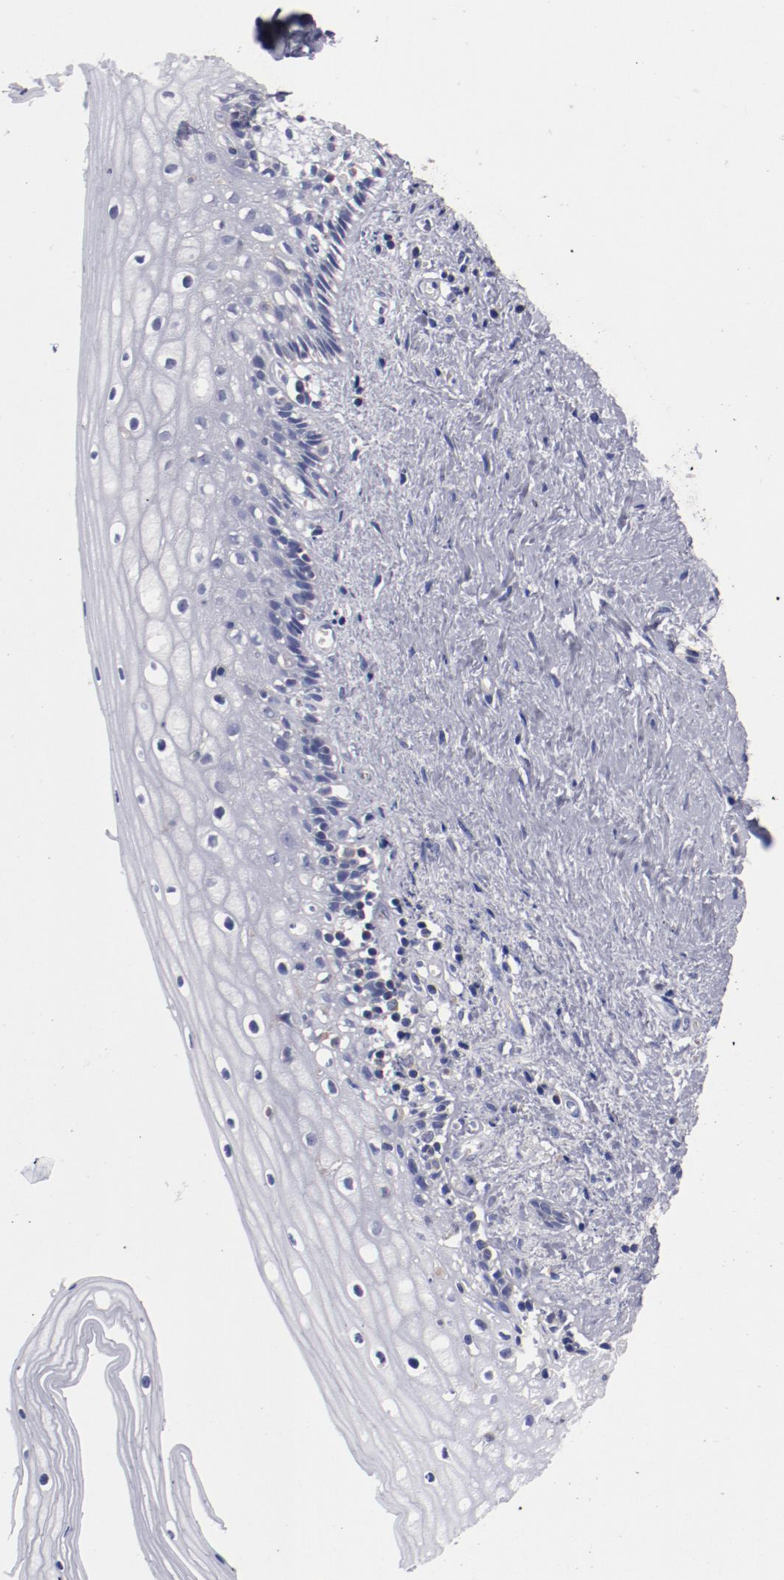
{"staining": {"intensity": "weak", "quantity": "<25%", "location": "cytoplasmic/membranous"}, "tissue": "vagina", "cell_type": "Squamous epithelial cells", "image_type": "normal", "snomed": [{"axis": "morphology", "description": "Normal tissue, NOS"}, {"axis": "topography", "description": "Vagina"}], "caption": "DAB immunohistochemical staining of benign human vagina exhibits no significant staining in squamous epithelial cells.", "gene": "FGR", "patient": {"sex": "female", "age": 46}}